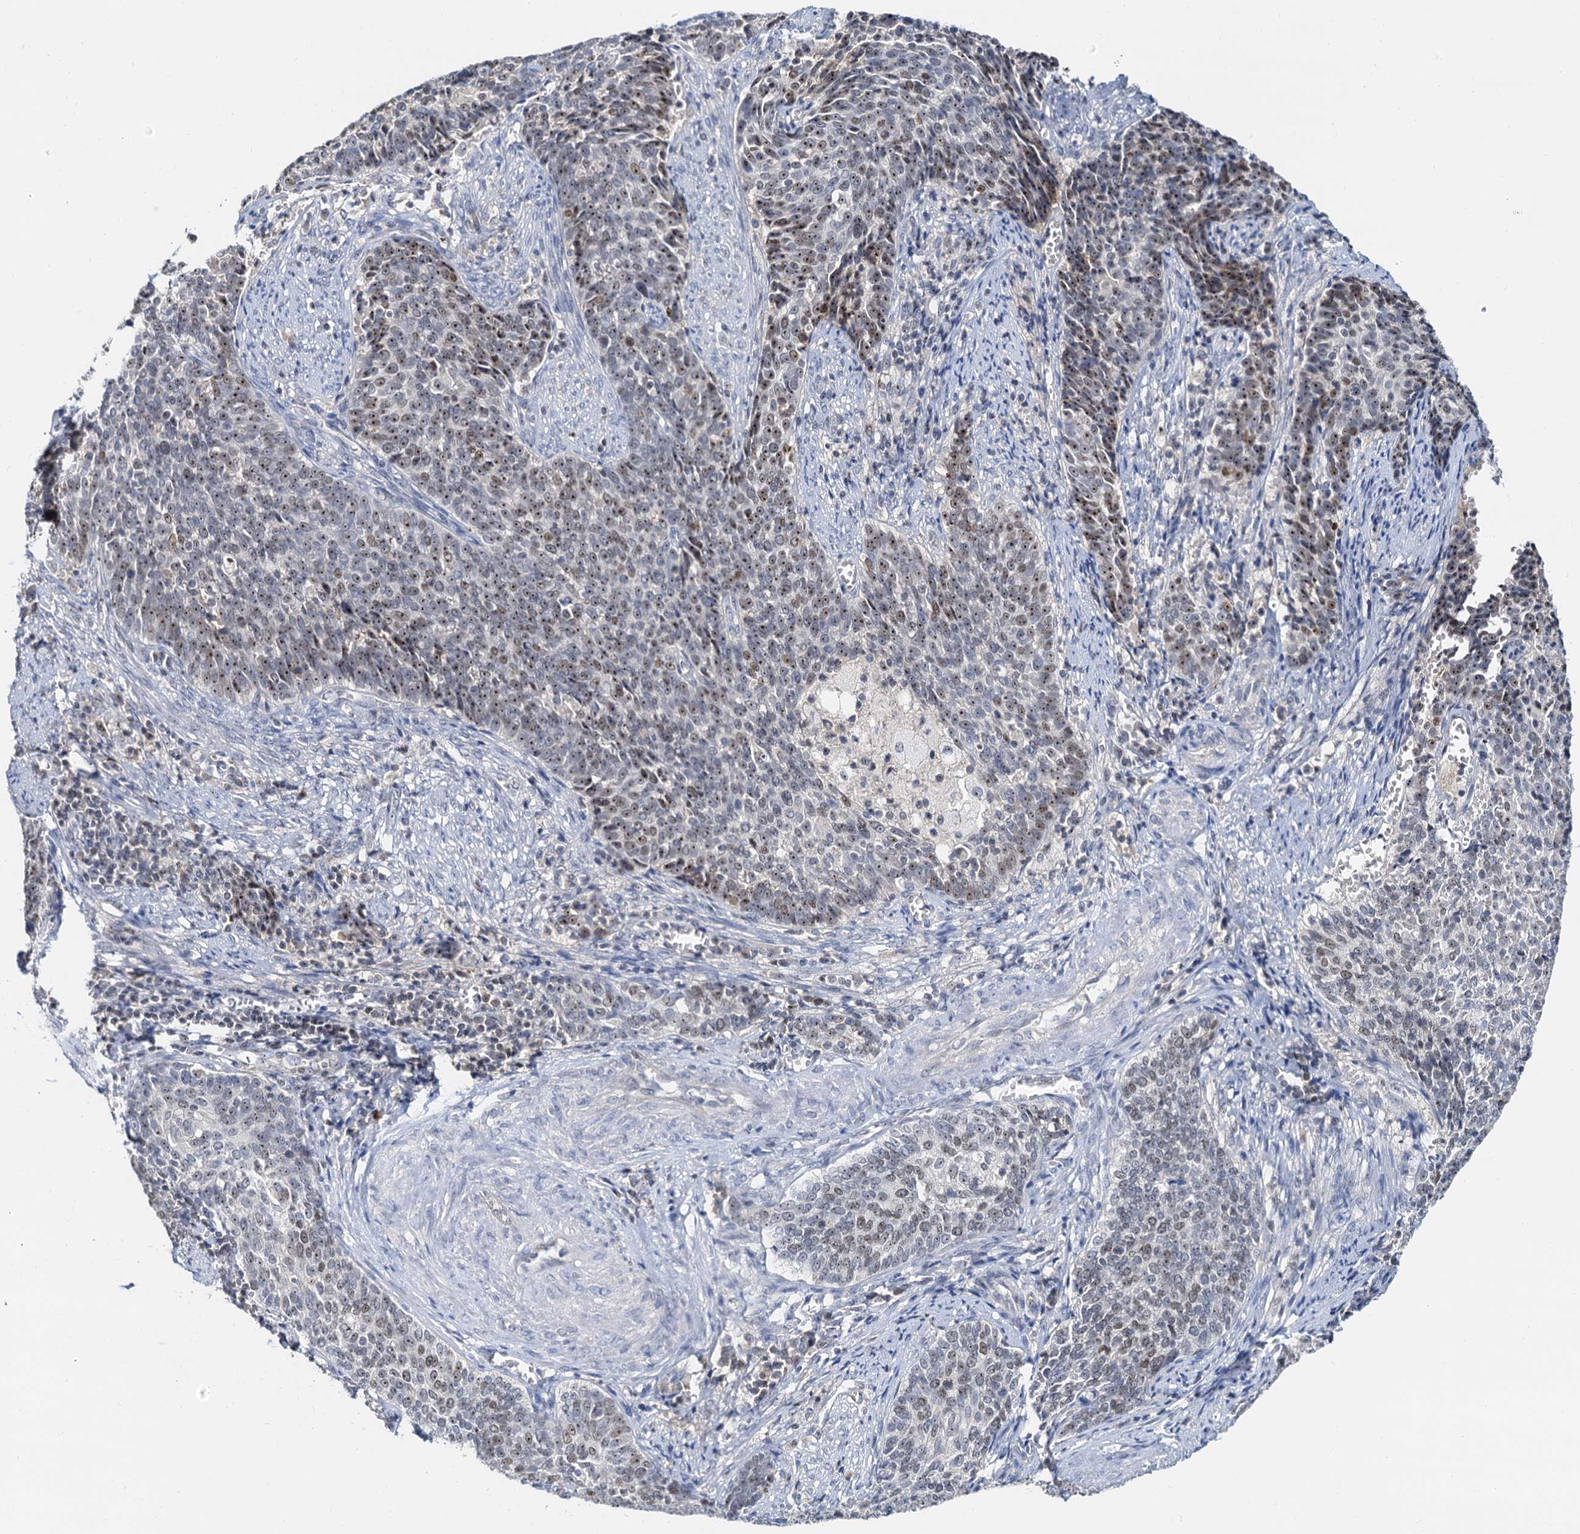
{"staining": {"intensity": "moderate", "quantity": ">75%", "location": "nuclear"}, "tissue": "cervical cancer", "cell_type": "Tumor cells", "image_type": "cancer", "snomed": [{"axis": "morphology", "description": "Squamous cell carcinoma, NOS"}, {"axis": "topography", "description": "Cervix"}], "caption": "This image shows IHC staining of human cervical squamous cell carcinoma, with medium moderate nuclear staining in about >75% of tumor cells.", "gene": "NOP2", "patient": {"sex": "female", "age": 39}}